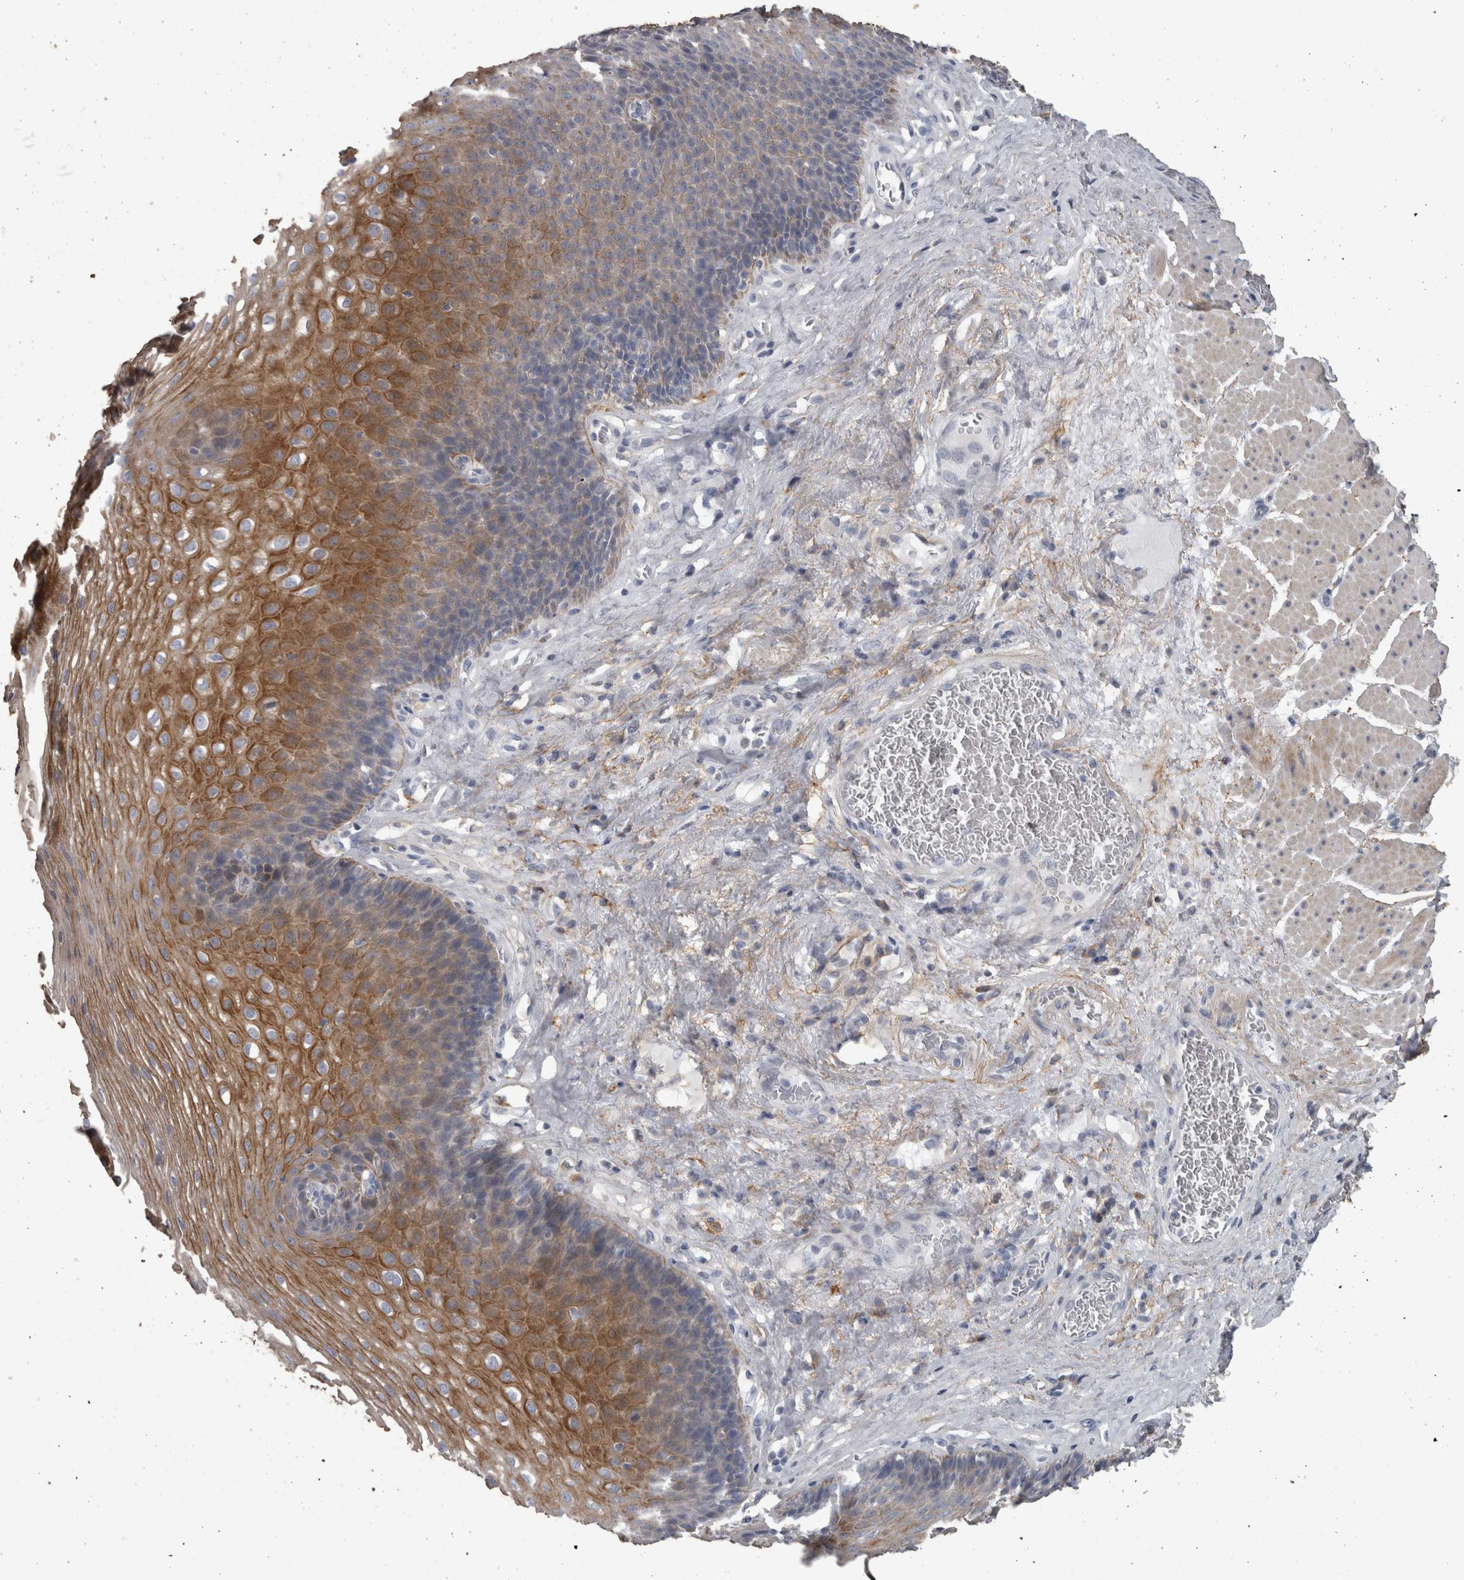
{"staining": {"intensity": "moderate", "quantity": "25%-75%", "location": "cytoplasmic/membranous"}, "tissue": "esophagus", "cell_type": "Squamous epithelial cells", "image_type": "normal", "snomed": [{"axis": "morphology", "description": "Normal tissue, NOS"}, {"axis": "topography", "description": "Esophagus"}], "caption": "IHC (DAB) staining of unremarkable esophagus demonstrates moderate cytoplasmic/membranous protein positivity in approximately 25%-75% of squamous epithelial cells. (DAB (3,3'-diaminobenzidine) IHC, brown staining for protein, blue staining for nuclei).", "gene": "EFEMP2", "patient": {"sex": "female", "age": 66}}